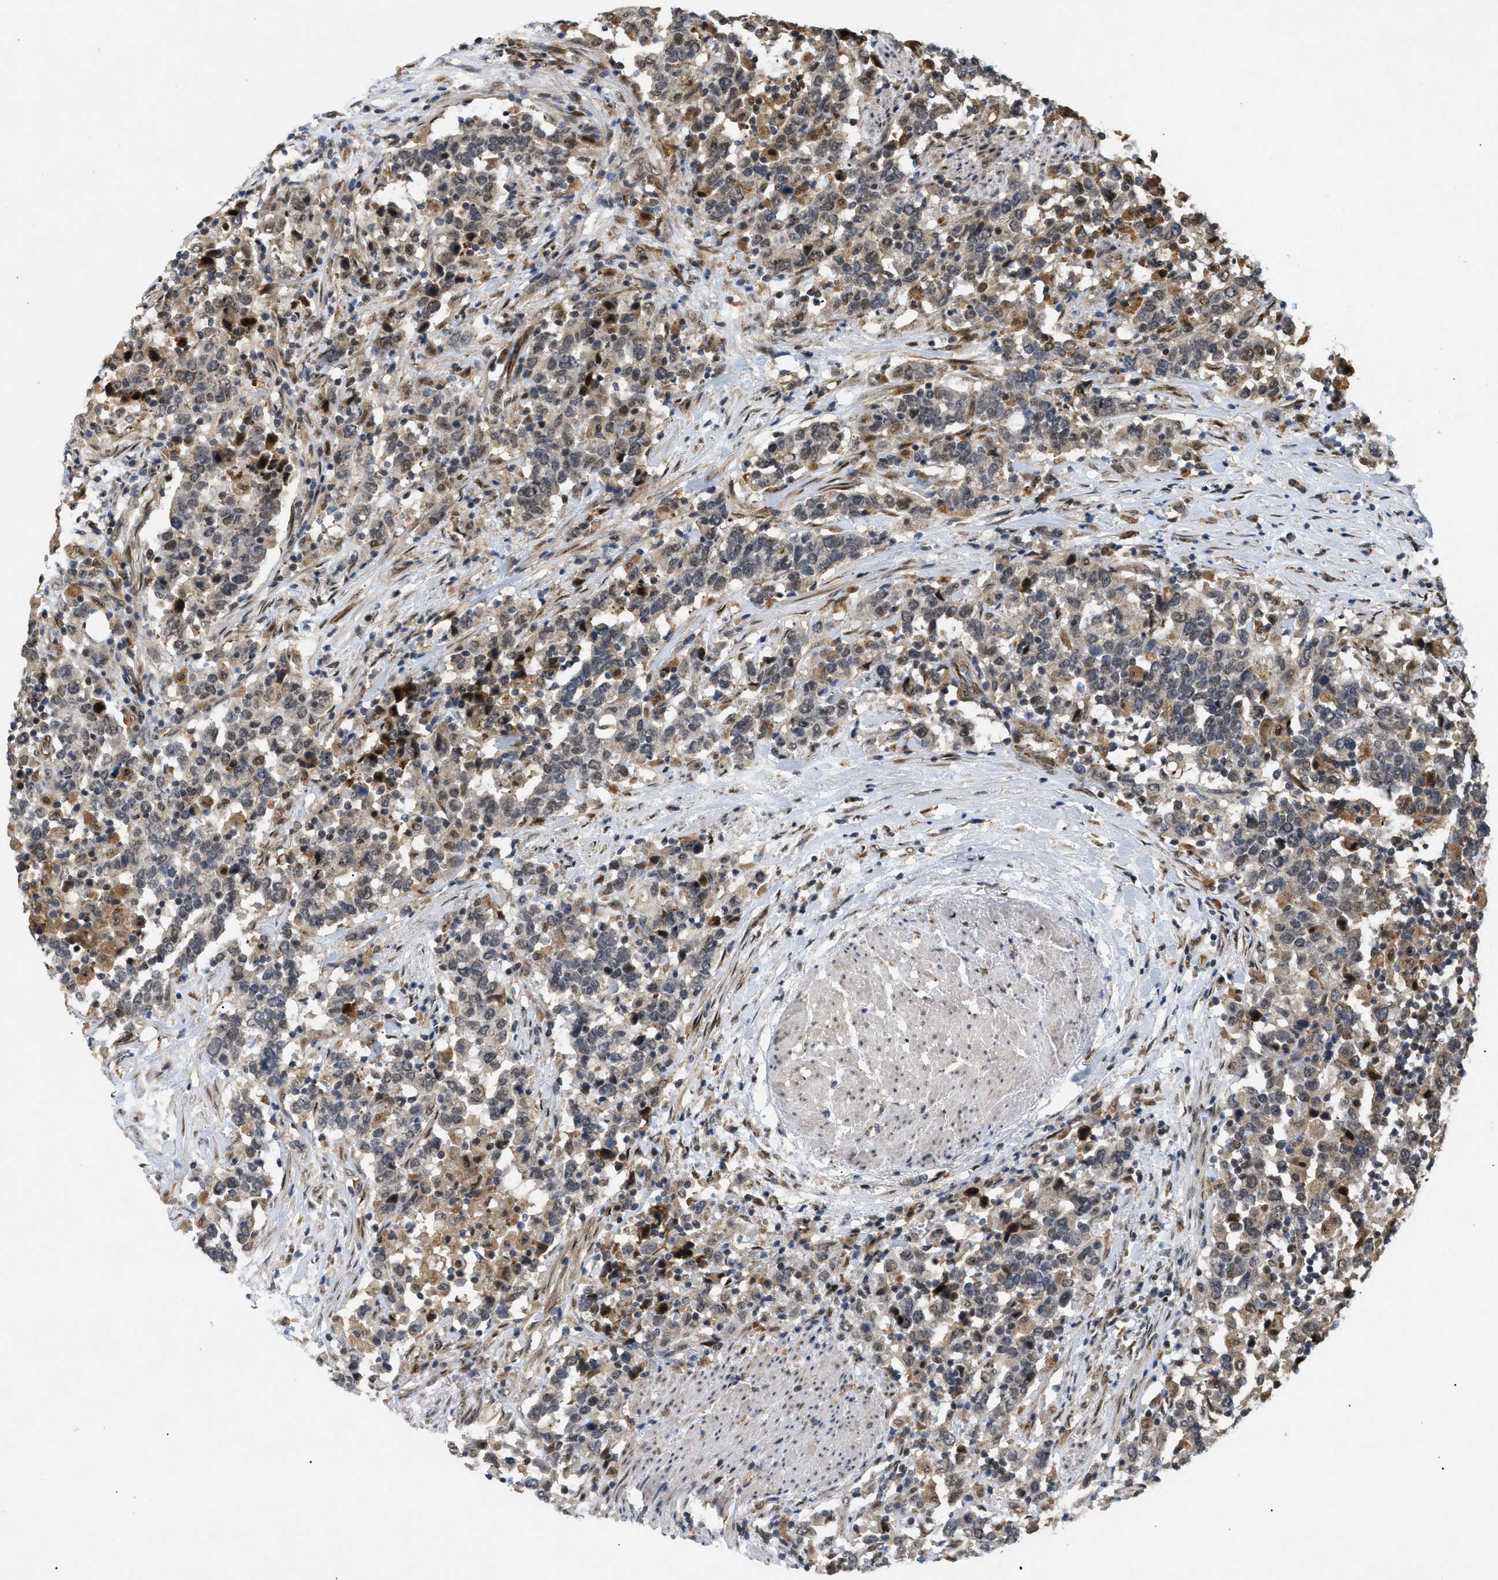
{"staining": {"intensity": "weak", "quantity": ">75%", "location": "cytoplasmic/membranous,nuclear"}, "tissue": "urothelial cancer", "cell_type": "Tumor cells", "image_type": "cancer", "snomed": [{"axis": "morphology", "description": "Urothelial carcinoma, High grade"}, {"axis": "topography", "description": "Urinary bladder"}], "caption": "Human high-grade urothelial carcinoma stained for a protein (brown) exhibits weak cytoplasmic/membranous and nuclear positive staining in approximately >75% of tumor cells.", "gene": "PDGFB", "patient": {"sex": "male", "age": 61}}